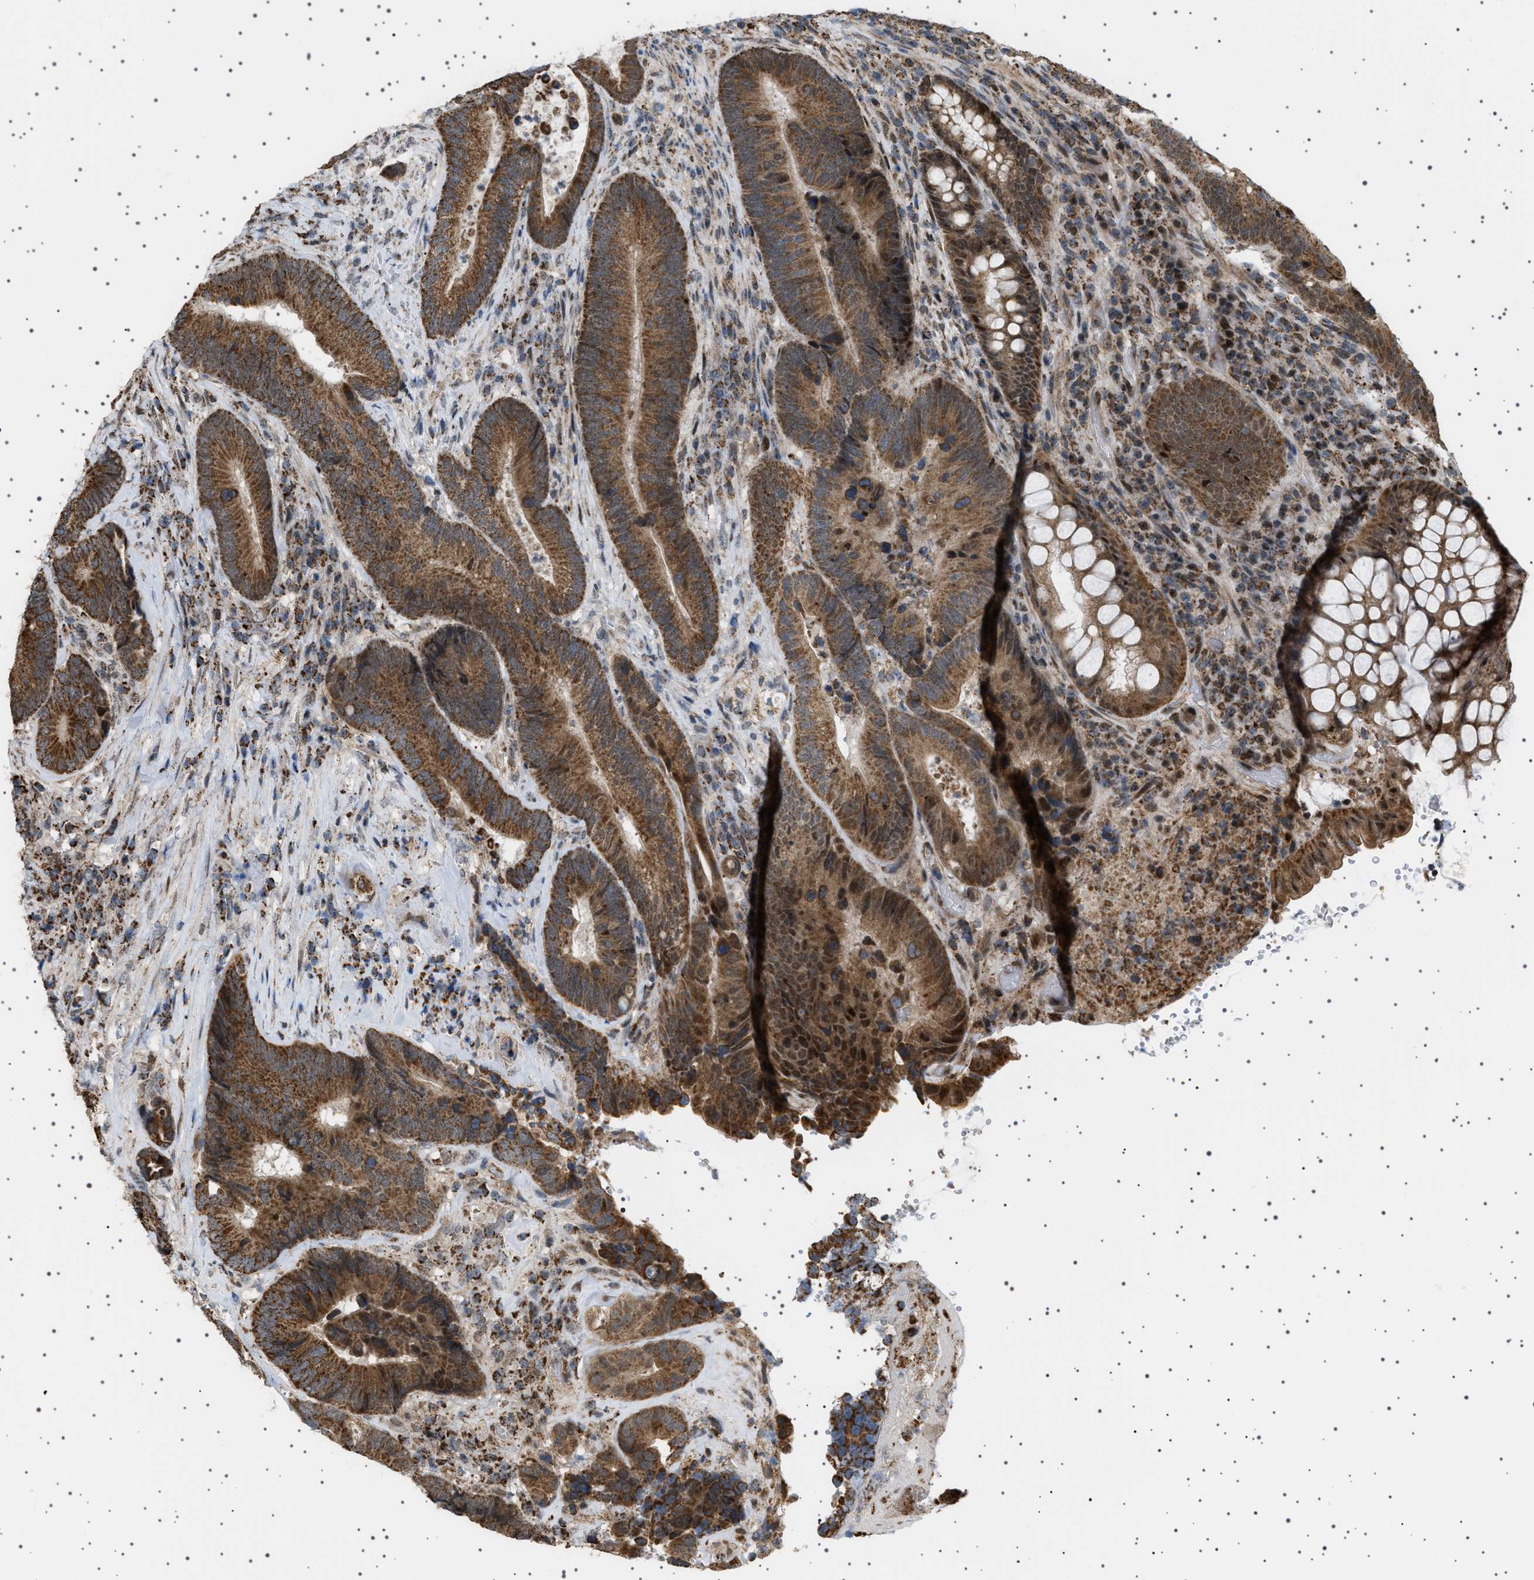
{"staining": {"intensity": "moderate", "quantity": ">75%", "location": "cytoplasmic/membranous,nuclear"}, "tissue": "colorectal cancer", "cell_type": "Tumor cells", "image_type": "cancer", "snomed": [{"axis": "morphology", "description": "Adenocarcinoma, NOS"}, {"axis": "topography", "description": "Rectum"}], "caption": "Immunohistochemical staining of colorectal adenocarcinoma reveals medium levels of moderate cytoplasmic/membranous and nuclear protein expression in about >75% of tumor cells.", "gene": "MELK", "patient": {"sex": "female", "age": 89}}